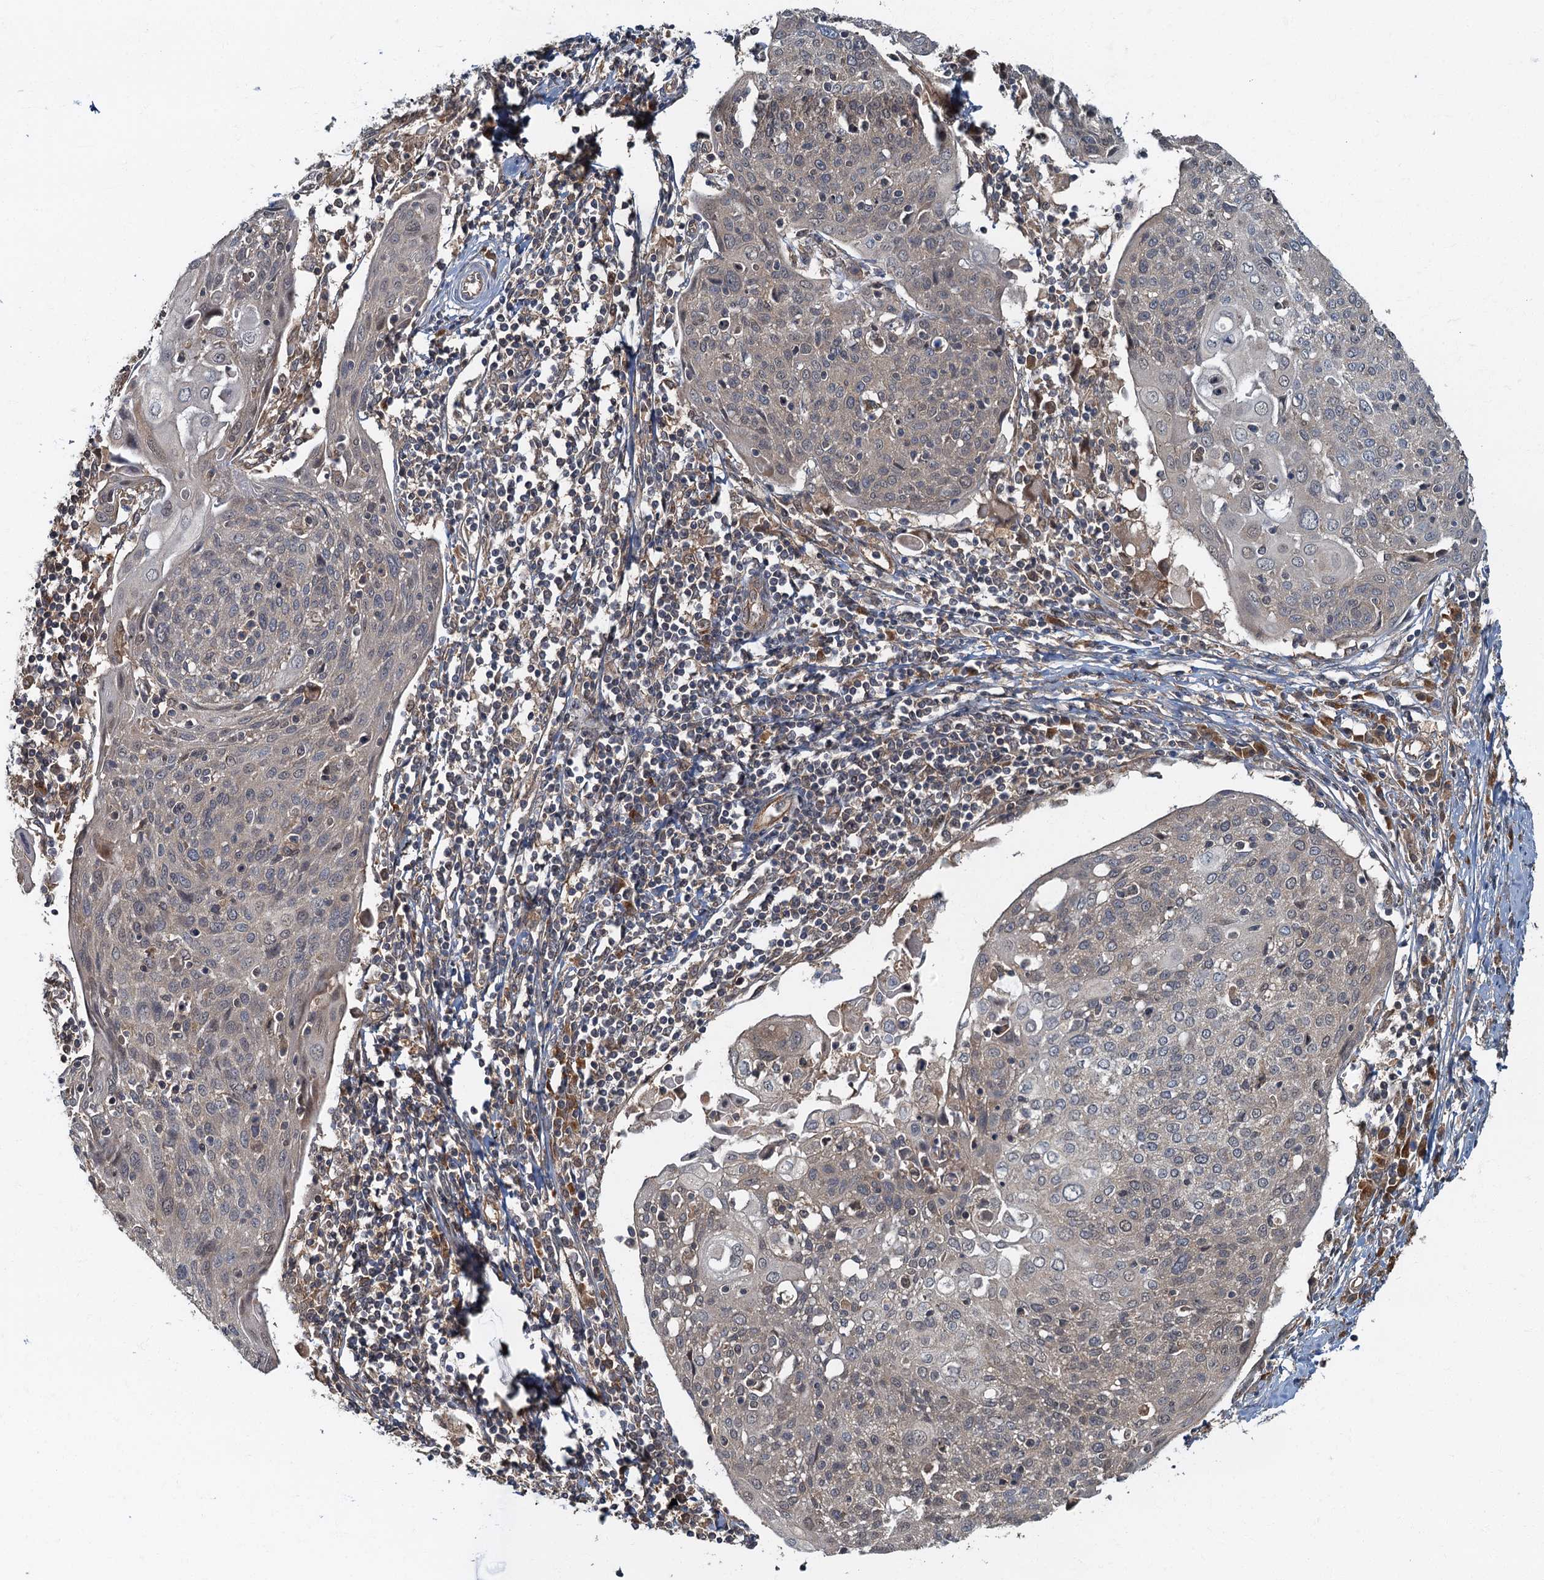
{"staining": {"intensity": "weak", "quantity": "<25%", "location": "cytoplasmic/membranous"}, "tissue": "cervical cancer", "cell_type": "Tumor cells", "image_type": "cancer", "snomed": [{"axis": "morphology", "description": "Squamous cell carcinoma, NOS"}, {"axis": "topography", "description": "Cervix"}], "caption": "An IHC image of cervical cancer (squamous cell carcinoma) is shown. There is no staining in tumor cells of cervical cancer (squamous cell carcinoma).", "gene": "TBCK", "patient": {"sex": "female", "age": 67}}